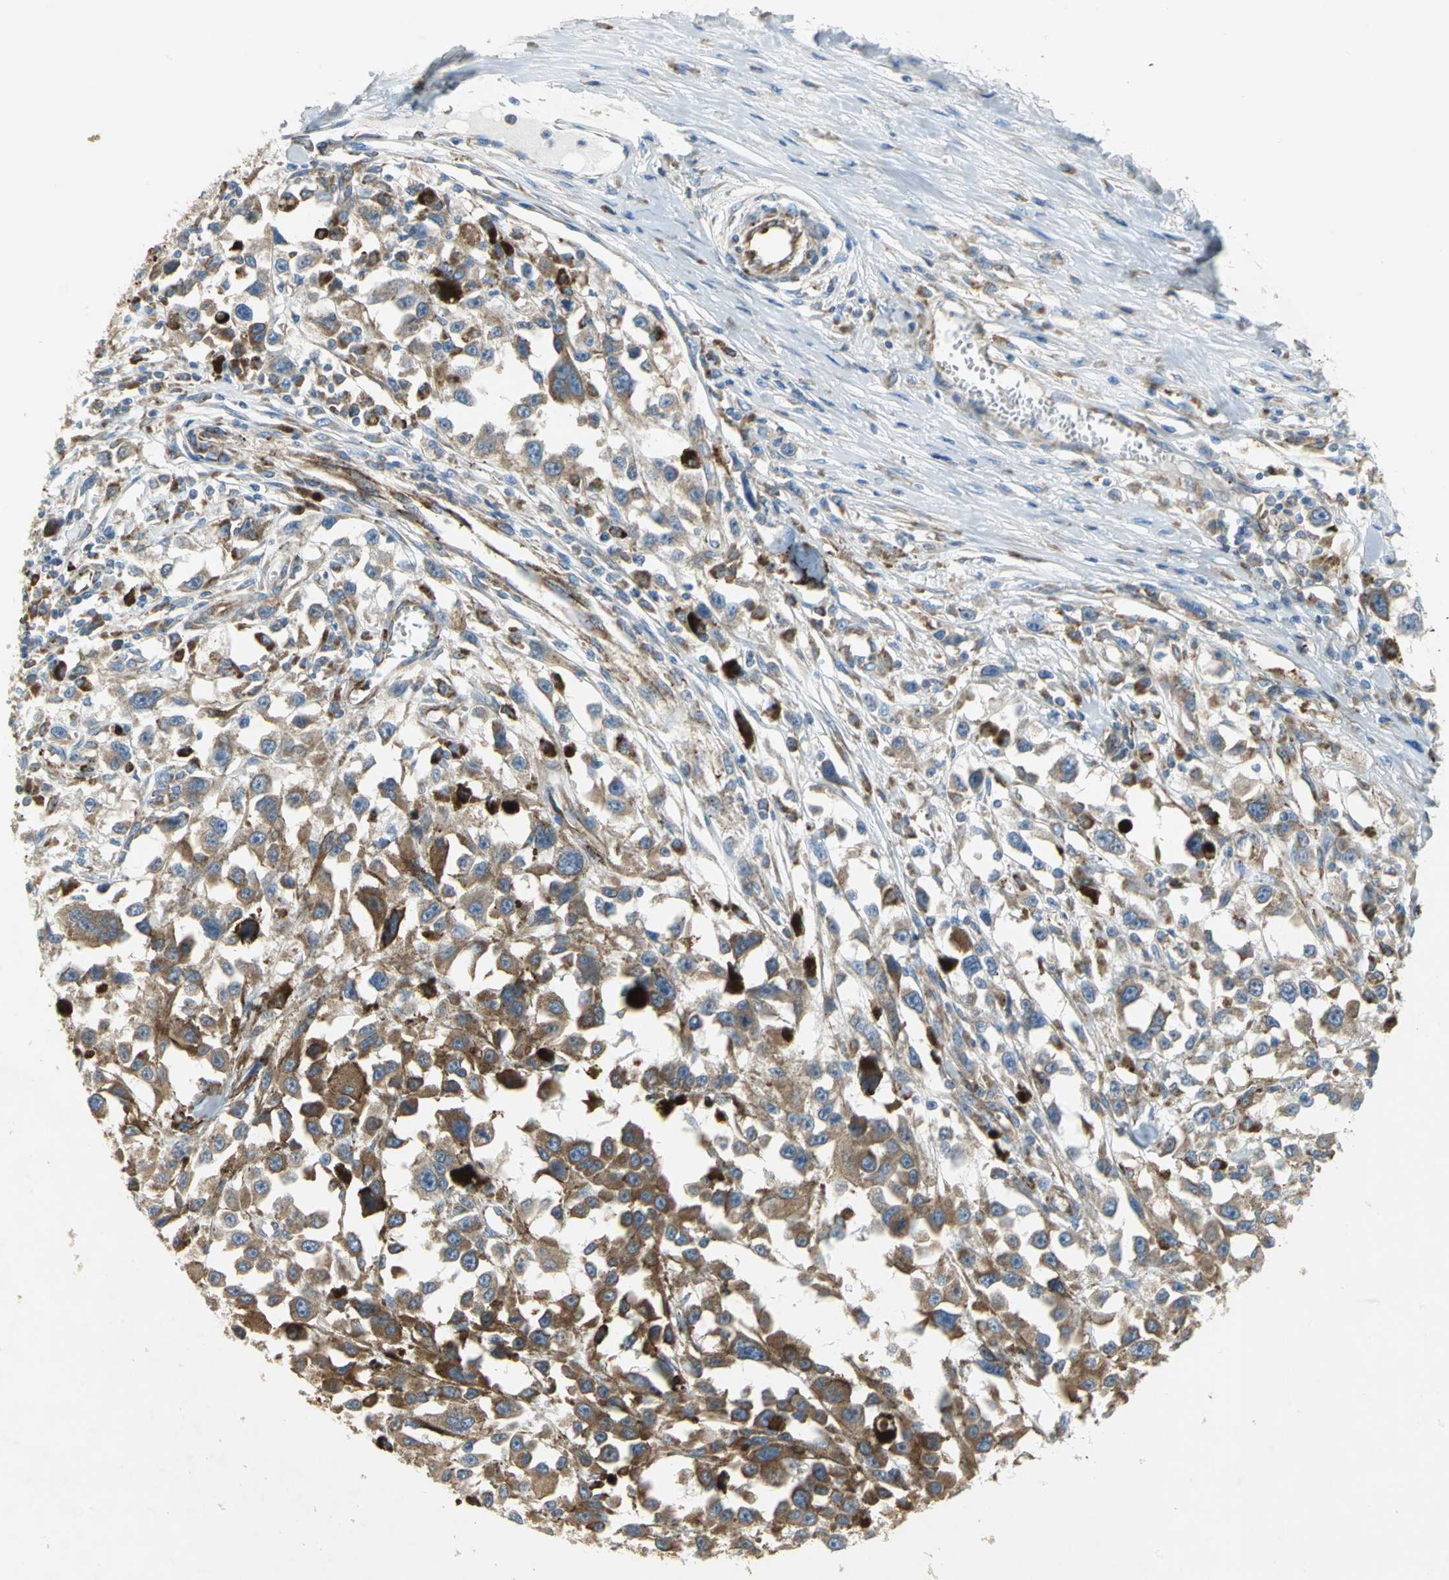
{"staining": {"intensity": "moderate", "quantity": ">75%", "location": "cytoplasmic/membranous"}, "tissue": "melanoma", "cell_type": "Tumor cells", "image_type": "cancer", "snomed": [{"axis": "morphology", "description": "Malignant melanoma, Metastatic site"}, {"axis": "topography", "description": "Lymph node"}], "caption": "About >75% of tumor cells in melanoma demonstrate moderate cytoplasmic/membranous protein expression as visualized by brown immunohistochemical staining.", "gene": "TULP4", "patient": {"sex": "male", "age": 59}}